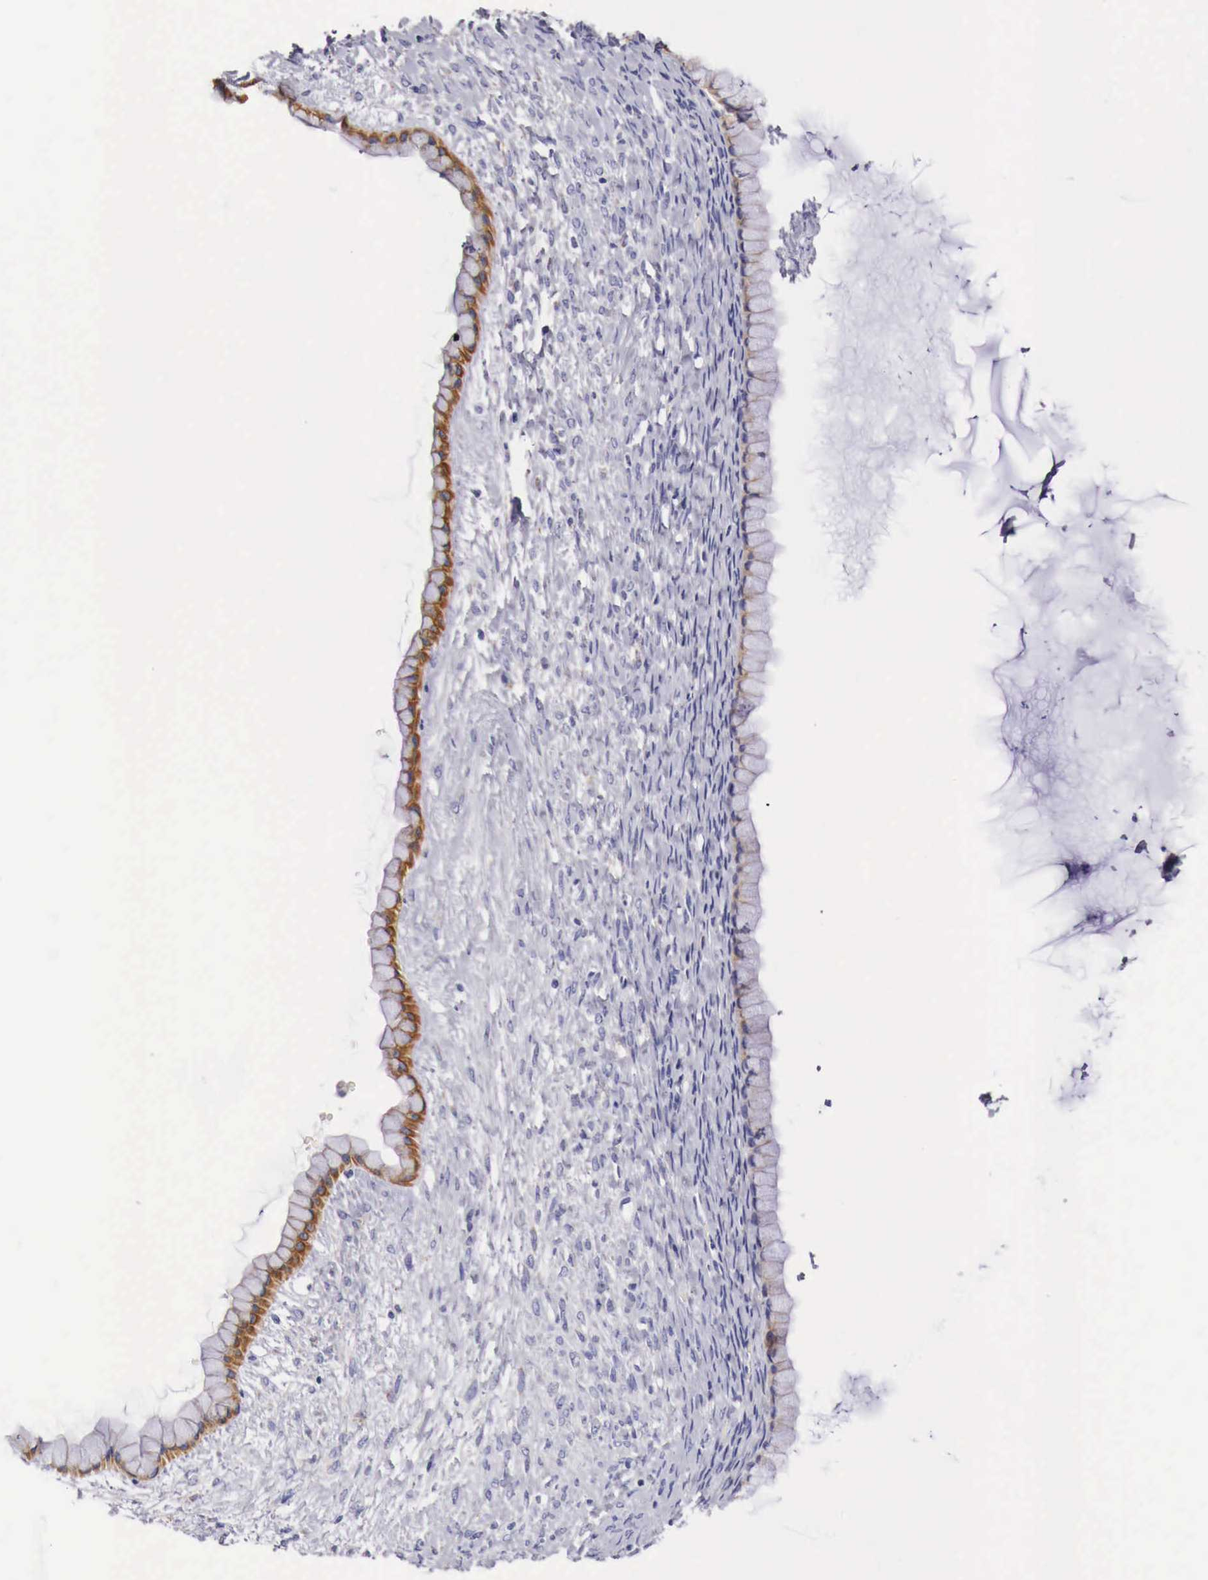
{"staining": {"intensity": "weak", "quantity": ">75%", "location": "cytoplasmic/membranous"}, "tissue": "ovarian cancer", "cell_type": "Tumor cells", "image_type": "cancer", "snomed": [{"axis": "morphology", "description": "Cystadenocarcinoma, mucinous, NOS"}, {"axis": "topography", "description": "Ovary"}], "caption": "IHC (DAB) staining of ovarian cancer exhibits weak cytoplasmic/membranous protein expression in approximately >75% of tumor cells.", "gene": "NREP", "patient": {"sex": "female", "age": 25}}